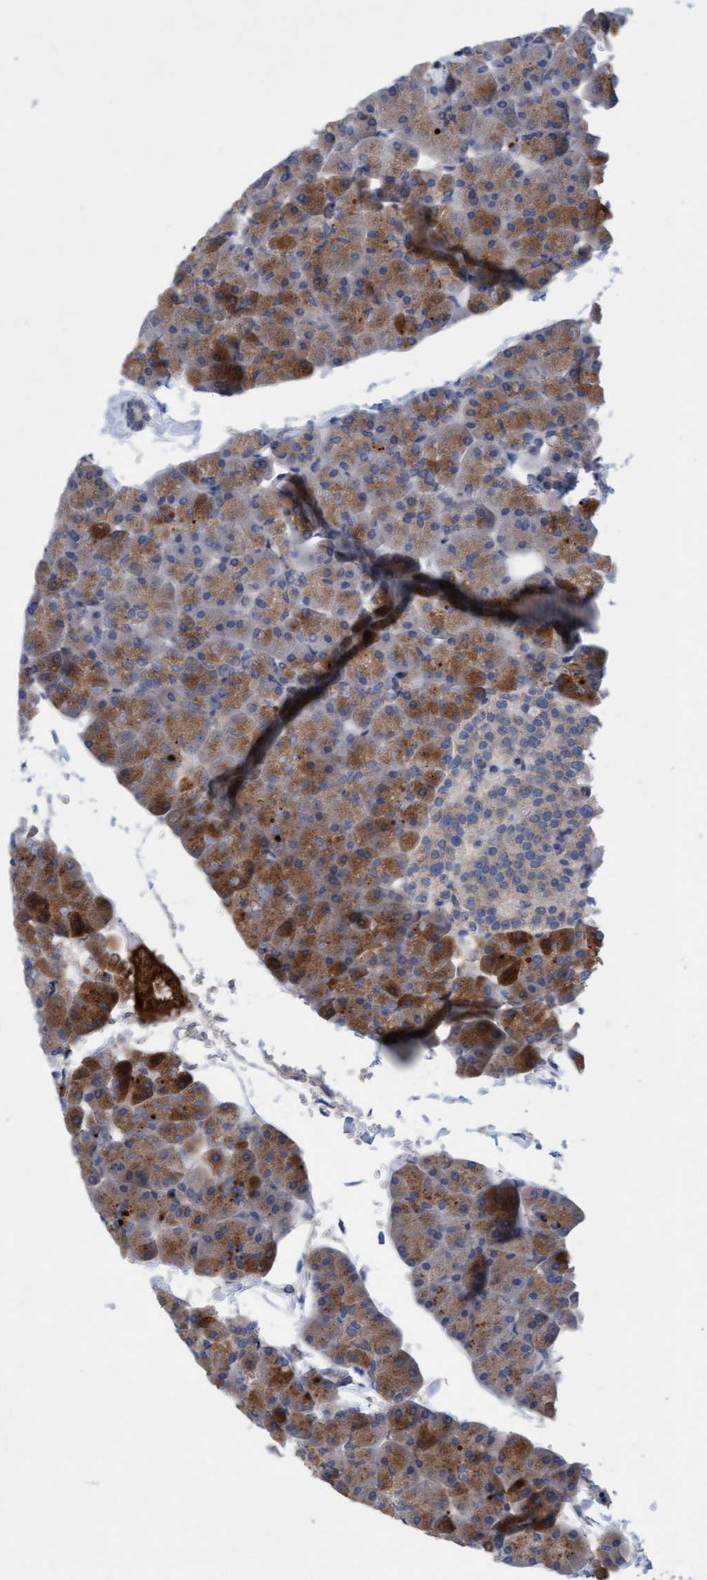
{"staining": {"intensity": "moderate", "quantity": "25%-75%", "location": "cytoplasmic/membranous"}, "tissue": "pancreas", "cell_type": "Exocrine glandular cells", "image_type": "normal", "snomed": [{"axis": "morphology", "description": "Normal tissue, NOS"}, {"axis": "topography", "description": "Pancreas"}], "caption": "This image demonstrates immunohistochemistry (IHC) staining of normal pancreas, with medium moderate cytoplasmic/membranous positivity in approximately 25%-75% of exocrine glandular cells.", "gene": "DDHD2", "patient": {"sex": "male", "age": 35}}